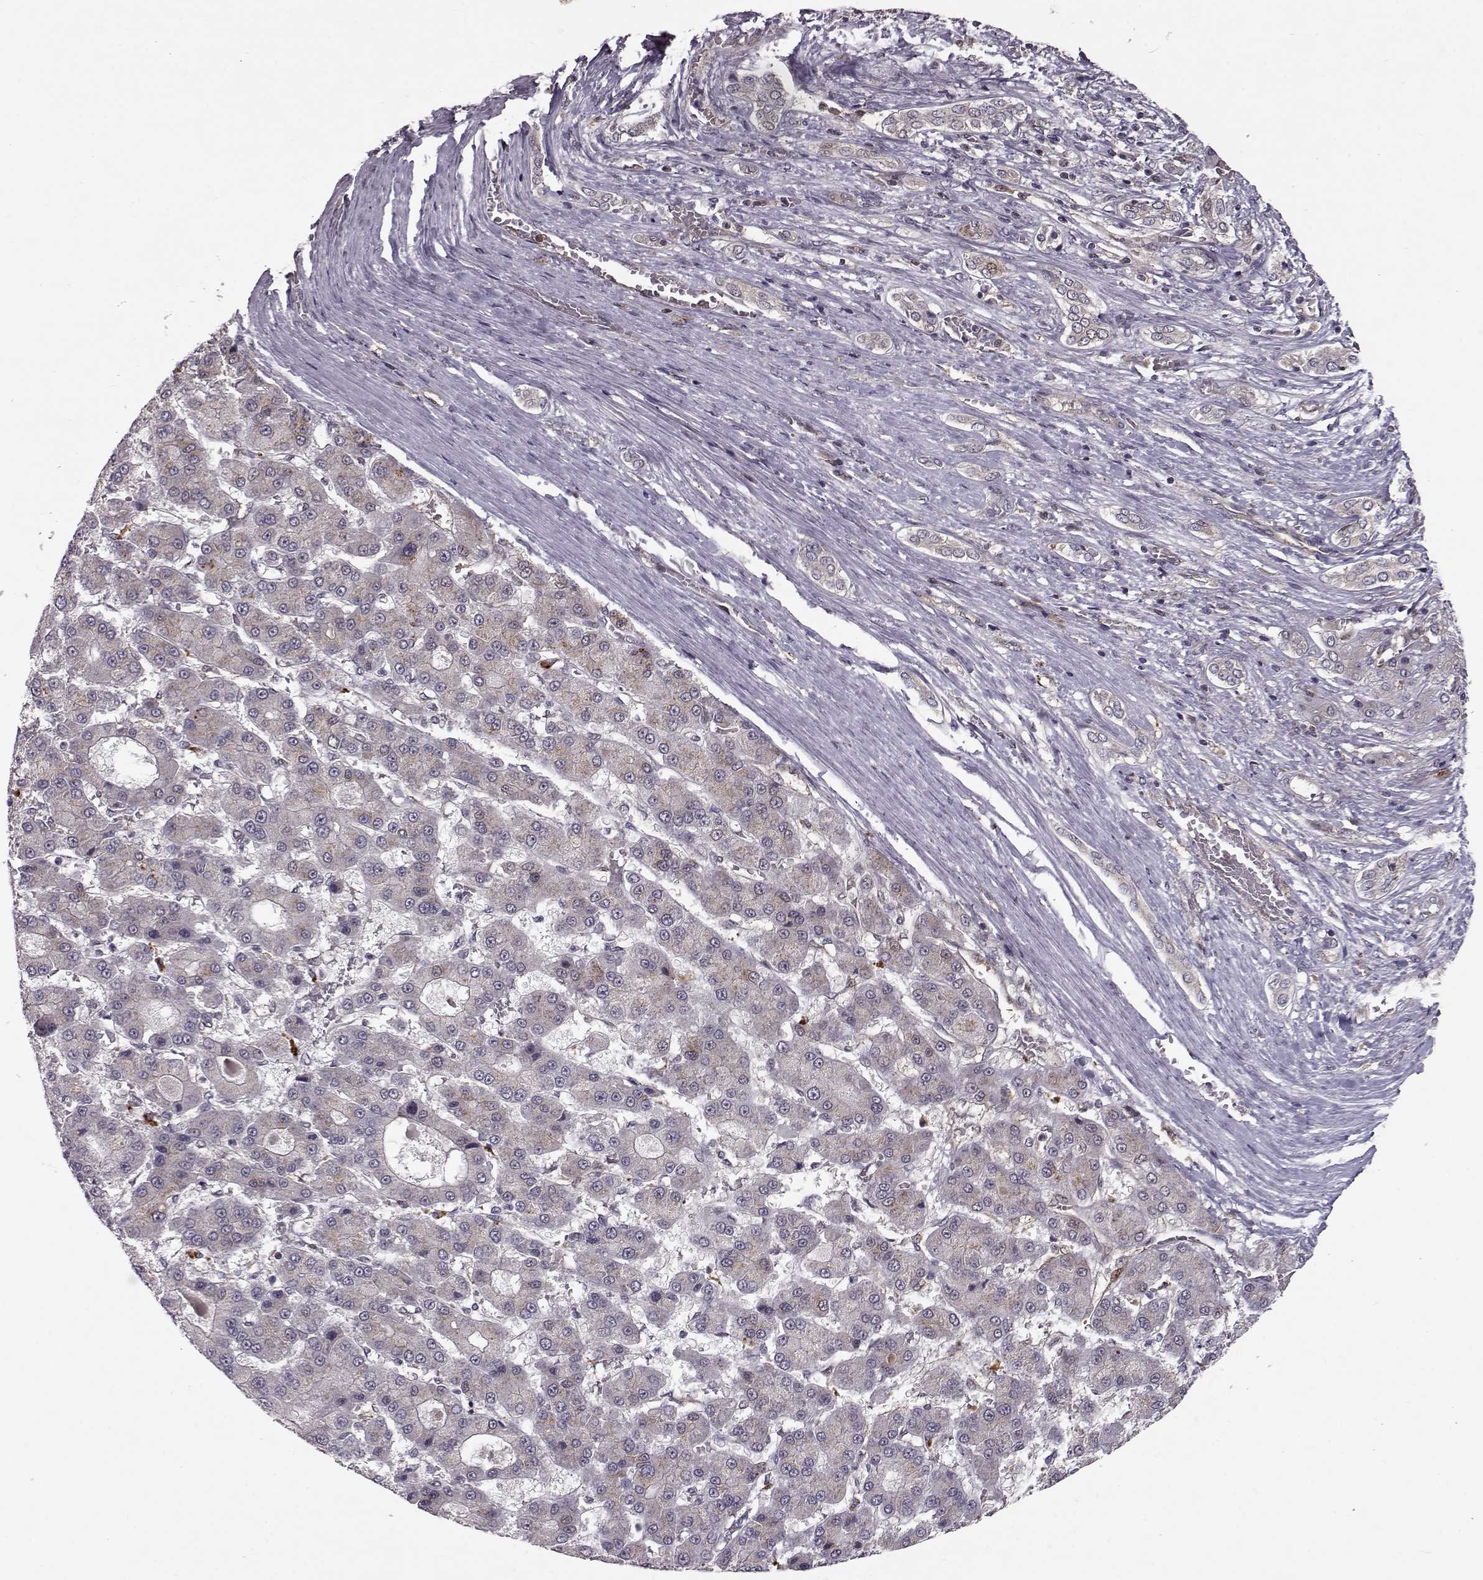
{"staining": {"intensity": "weak", "quantity": "<25%", "location": "cytoplasmic/membranous"}, "tissue": "liver cancer", "cell_type": "Tumor cells", "image_type": "cancer", "snomed": [{"axis": "morphology", "description": "Carcinoma, Hepatocellular, NOS"}, {"axis": "topography", "description": "Liver"}], "caption": "Immunohistochemistry of liver cancer displays no positivity in tumor cells.", "gene": "RANBP1", "patient": {"sex": "male", "age": 70}}